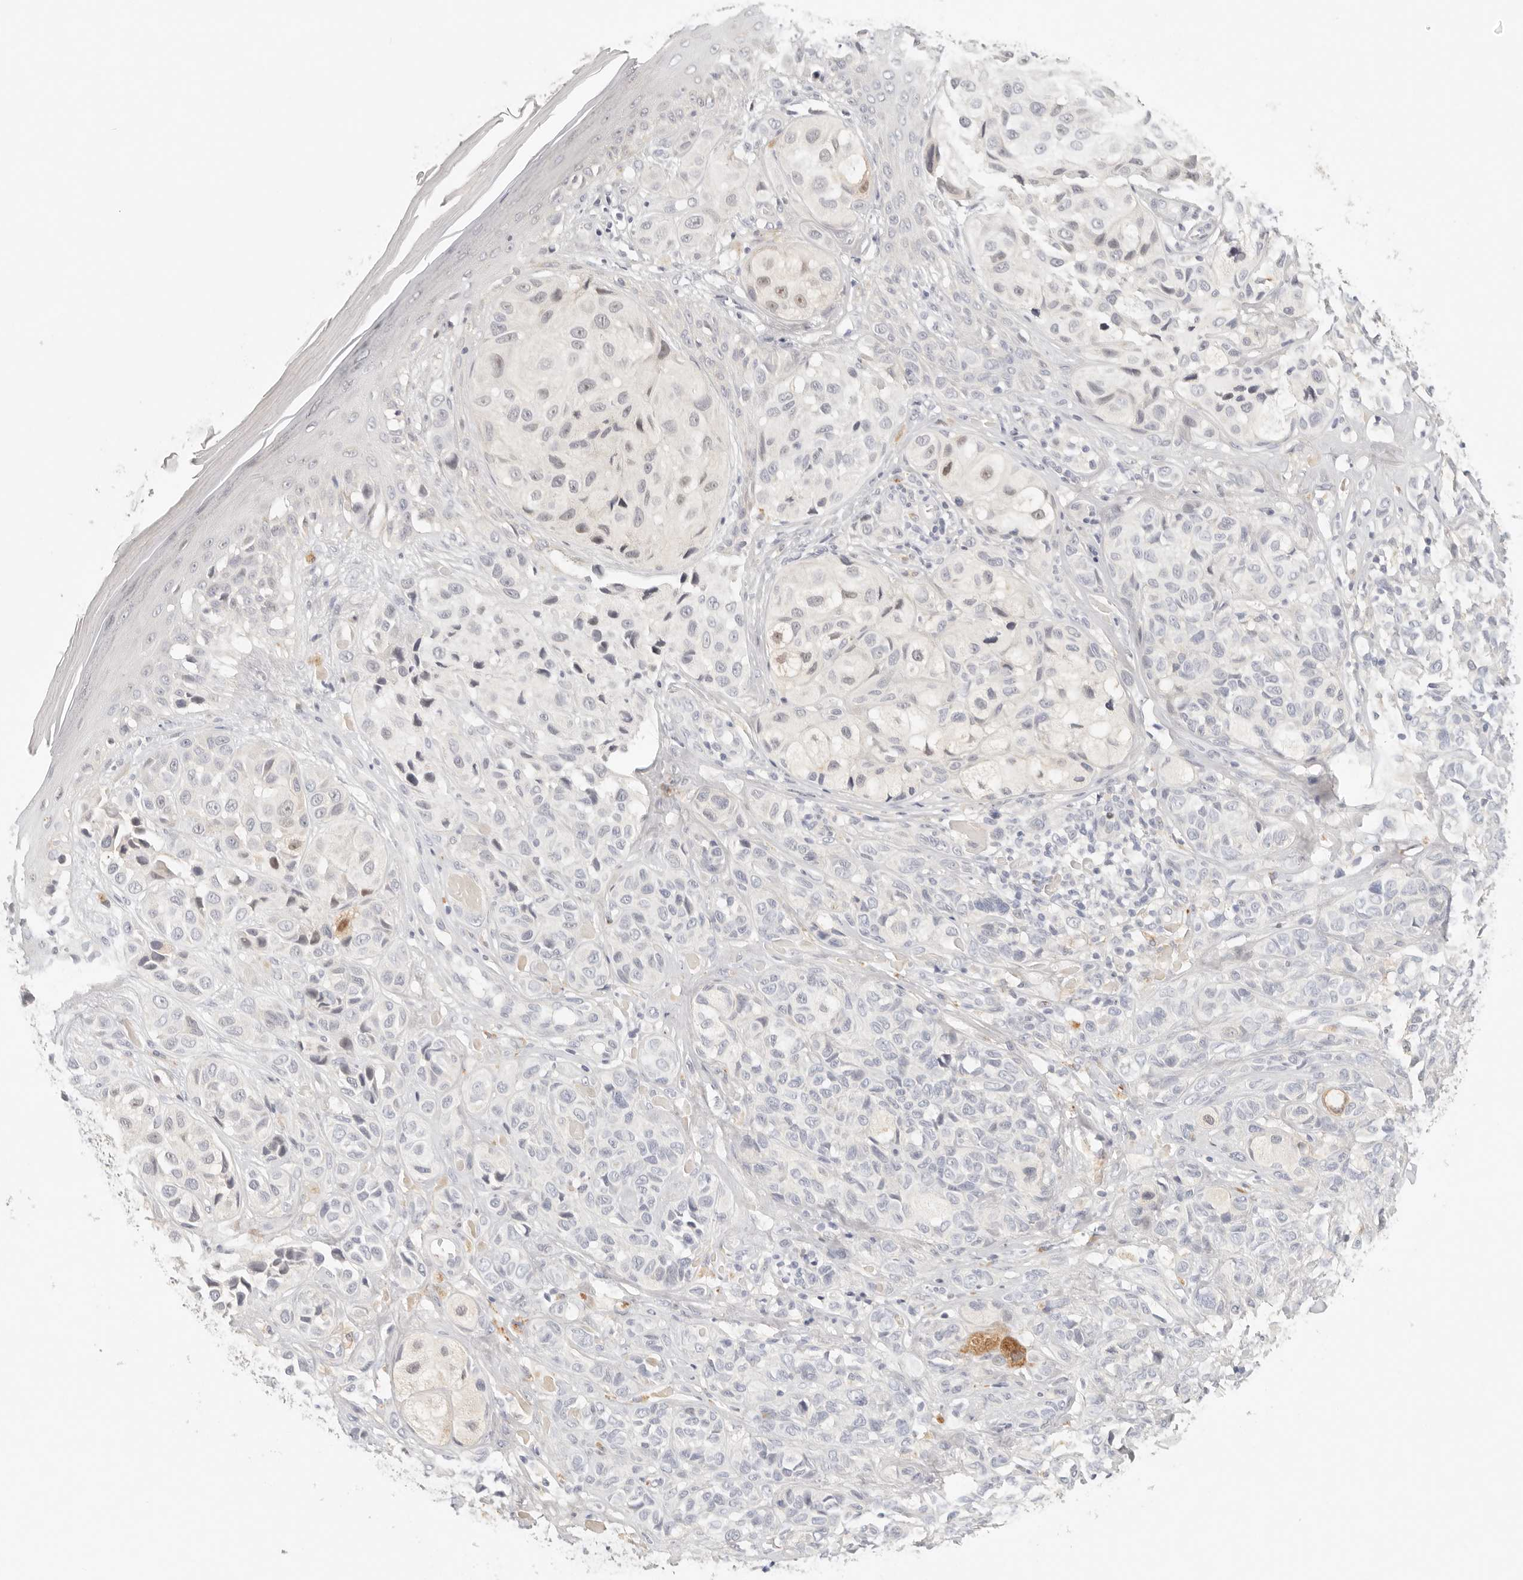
{"staining": {"intensity": "weak", "quantity": "<25%", "location": "nuclear"}, "tissue": "melanoma", "cell_type": "Tumor cells", "image_type": "cancer", "snomed": [{"axis": "morphology", "description": "Malignant melanoma, NOS"}, {"axis": "topography", "description": "Skin"}], "caption": "The image shows no significant staining in tumor cells of malignant melanoma. (Stains: DAB (3,3'-diaminobenzidine) IHC with hematoxylin counter stain, Microscopy: brightfield microscopy at high magnification).", "gene": "CEP120", "patient": {"sex": "female", "age": 58}}